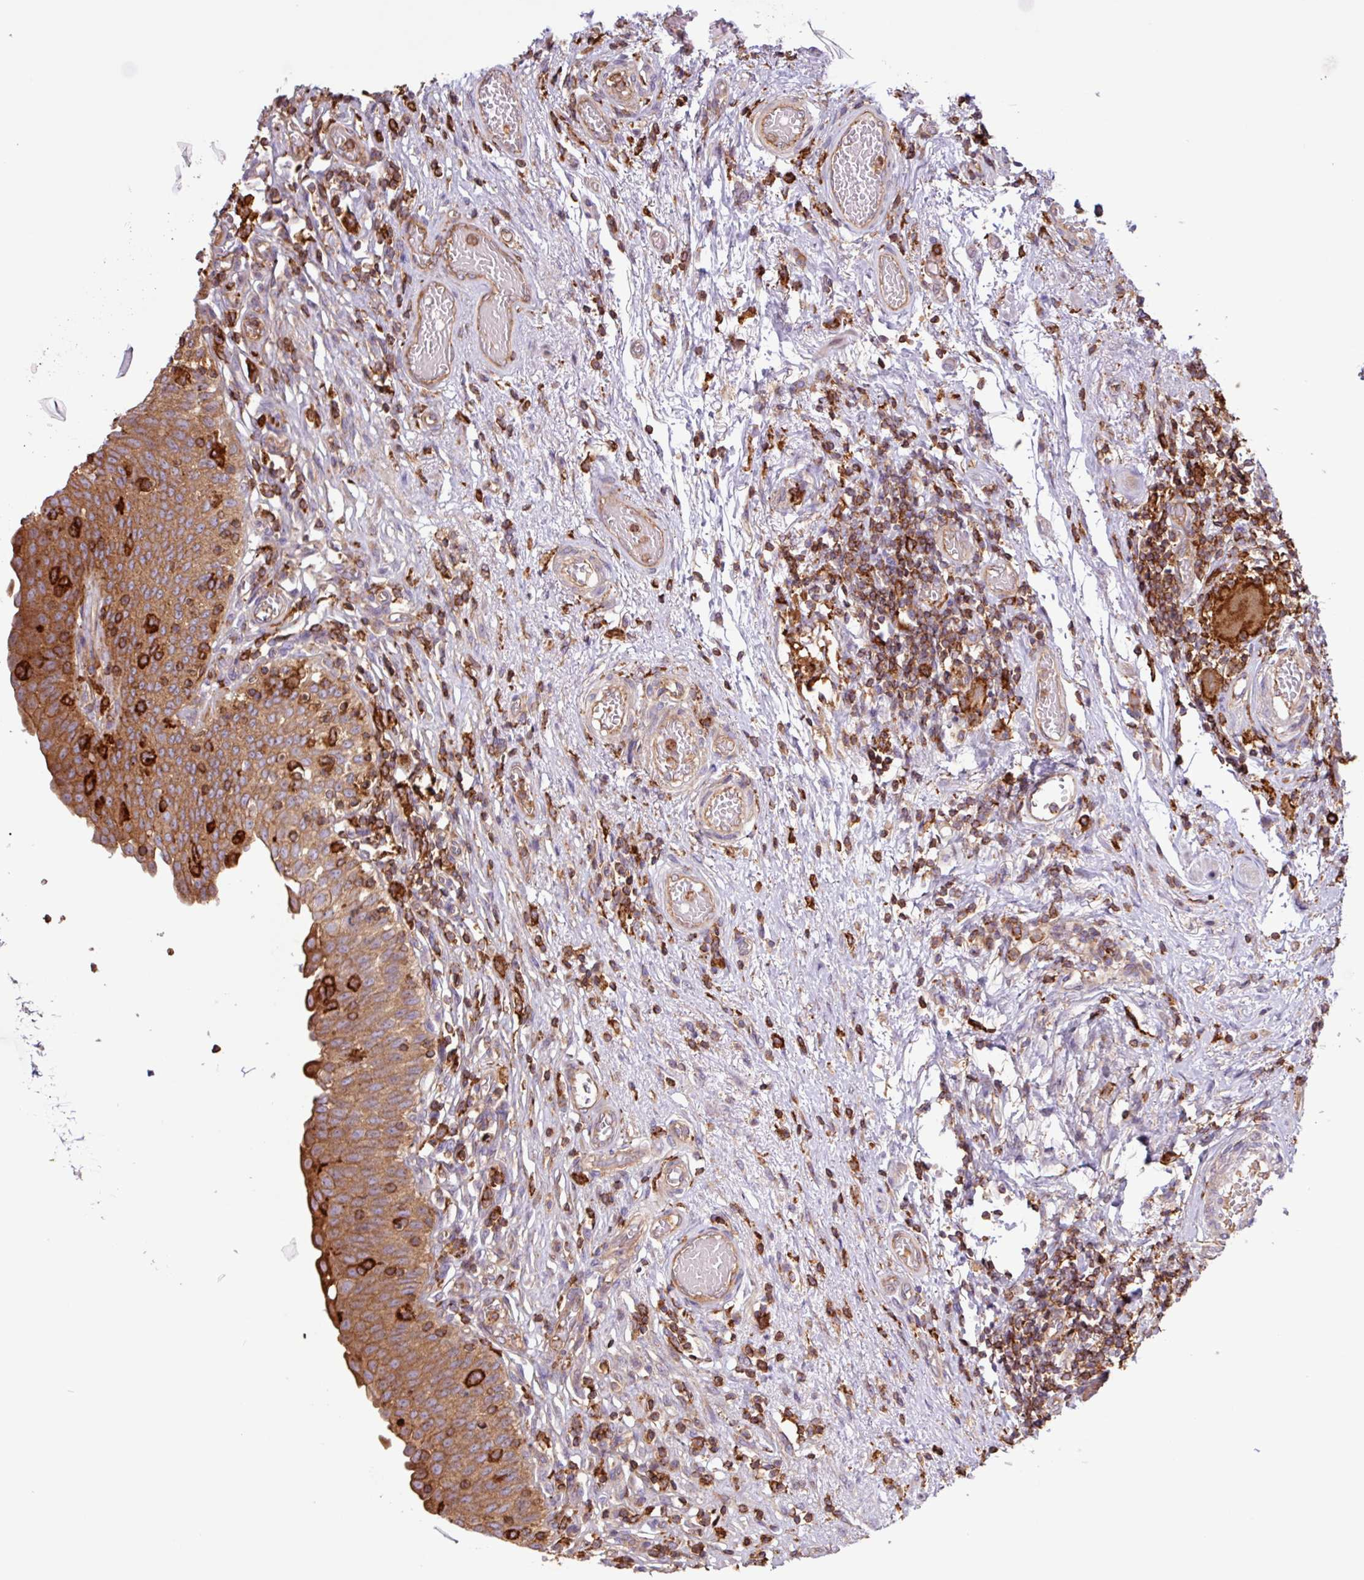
{"staining": {"intensity": "strong", "quantity": "25%-75%", "location": "cytoplasmic/membranous"}, "tissue": "urinary bladder", "cell_type": "Urothelial cells", "image_type": "normal", "snomed": [{"axis": "morphology", "description": "Normal tissue, NOS"}, {"axis": "topography", "description": "Urinary bladder"}], "caption": "Immunohistochemistry of normal urinary bladder shows high levels of strong cytoplasmic/membranous staining in about 25%-75% of urothelial cells. (DAB IHC, brown staining for protein, blue staining for nuclei).", "gene": "ACTR3B", "patient": {"sex": "male", "age": 71}}